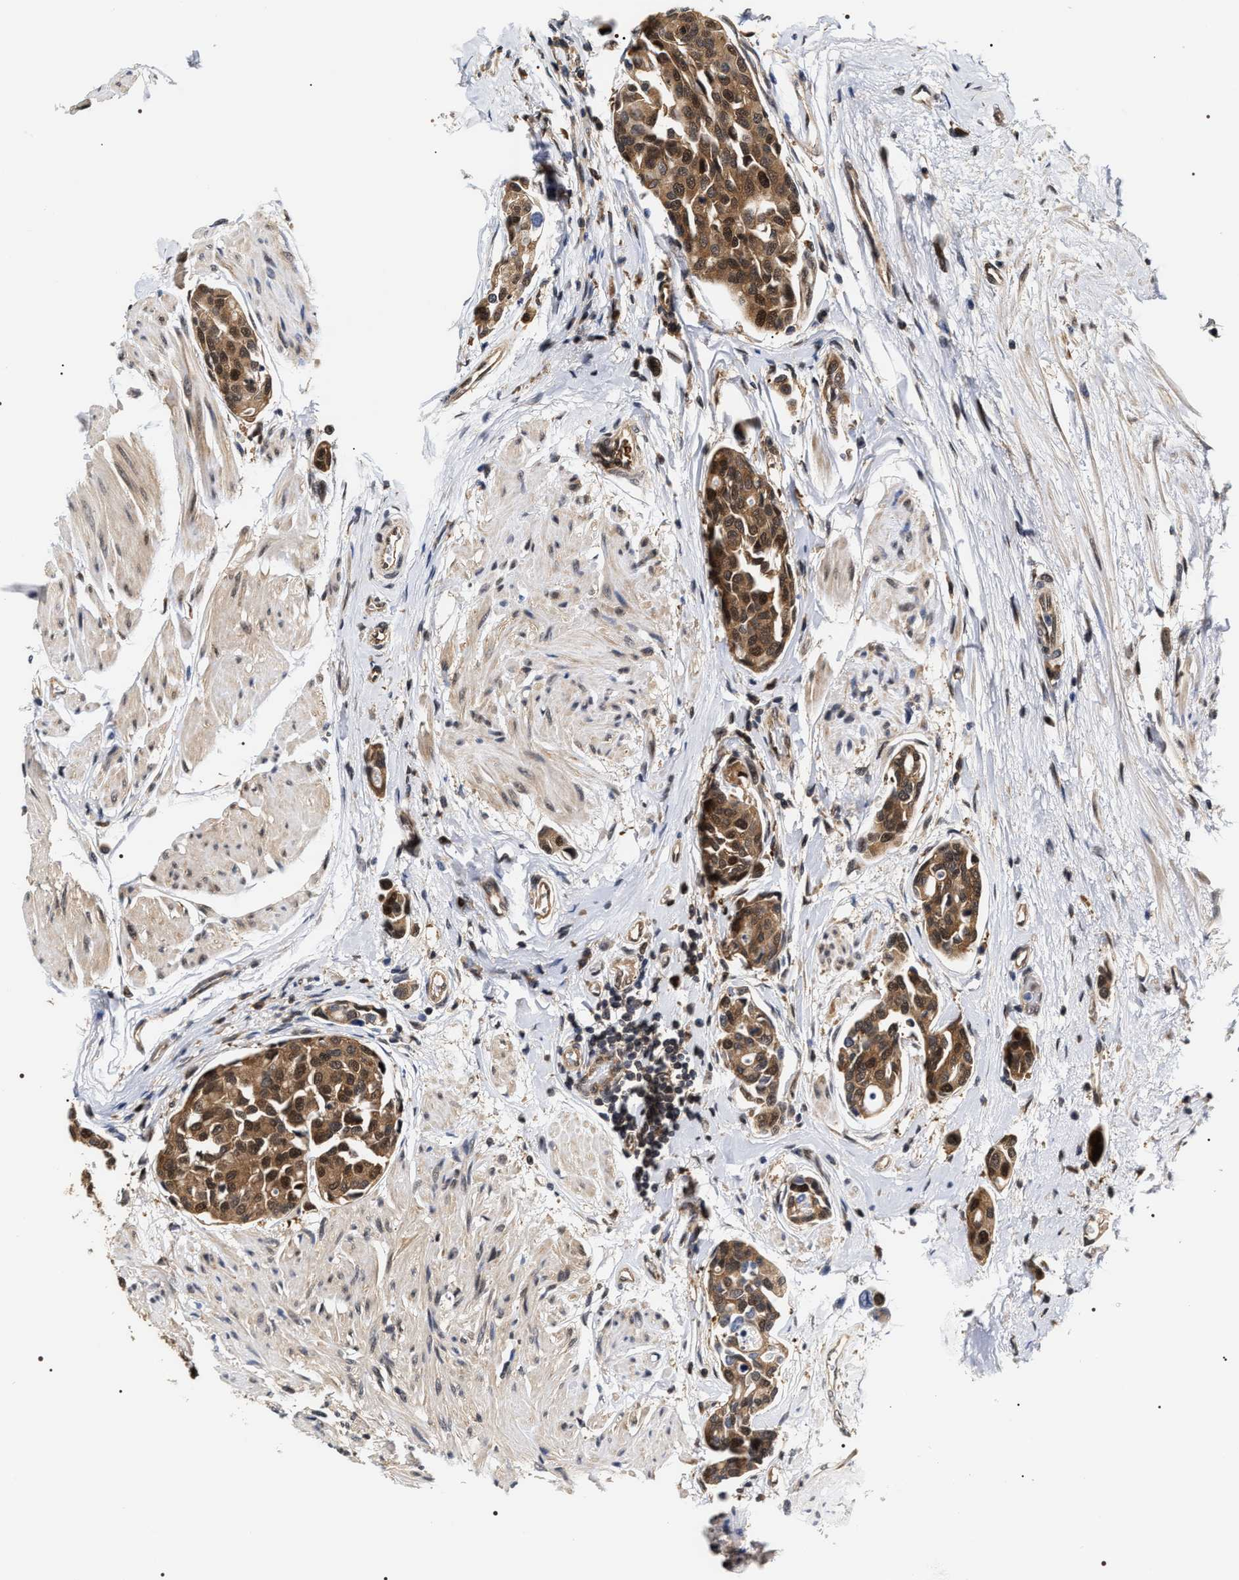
{"staining": {"intensity": "moderate", "quantity": ">75%", "location": "cytoplasmic/membranous,nuclear"}, "tissue": "urothelial cancer", "cell_type": "Tumor cells", "image_type": "cancer", "snomed": [{"axis": "morphology", "description": "Urothelial carcinoma, High grade"}, {"axis": "topography", "description": "Urinary bladder"}], "caption": "High-grade urothelial carcinoma tissue displays moderate cytoplasmic/membranous and nuclear expression in about >75% of tumor cells", "gene": "BAG6", "patient": {"sex": "male", "age": 78}}